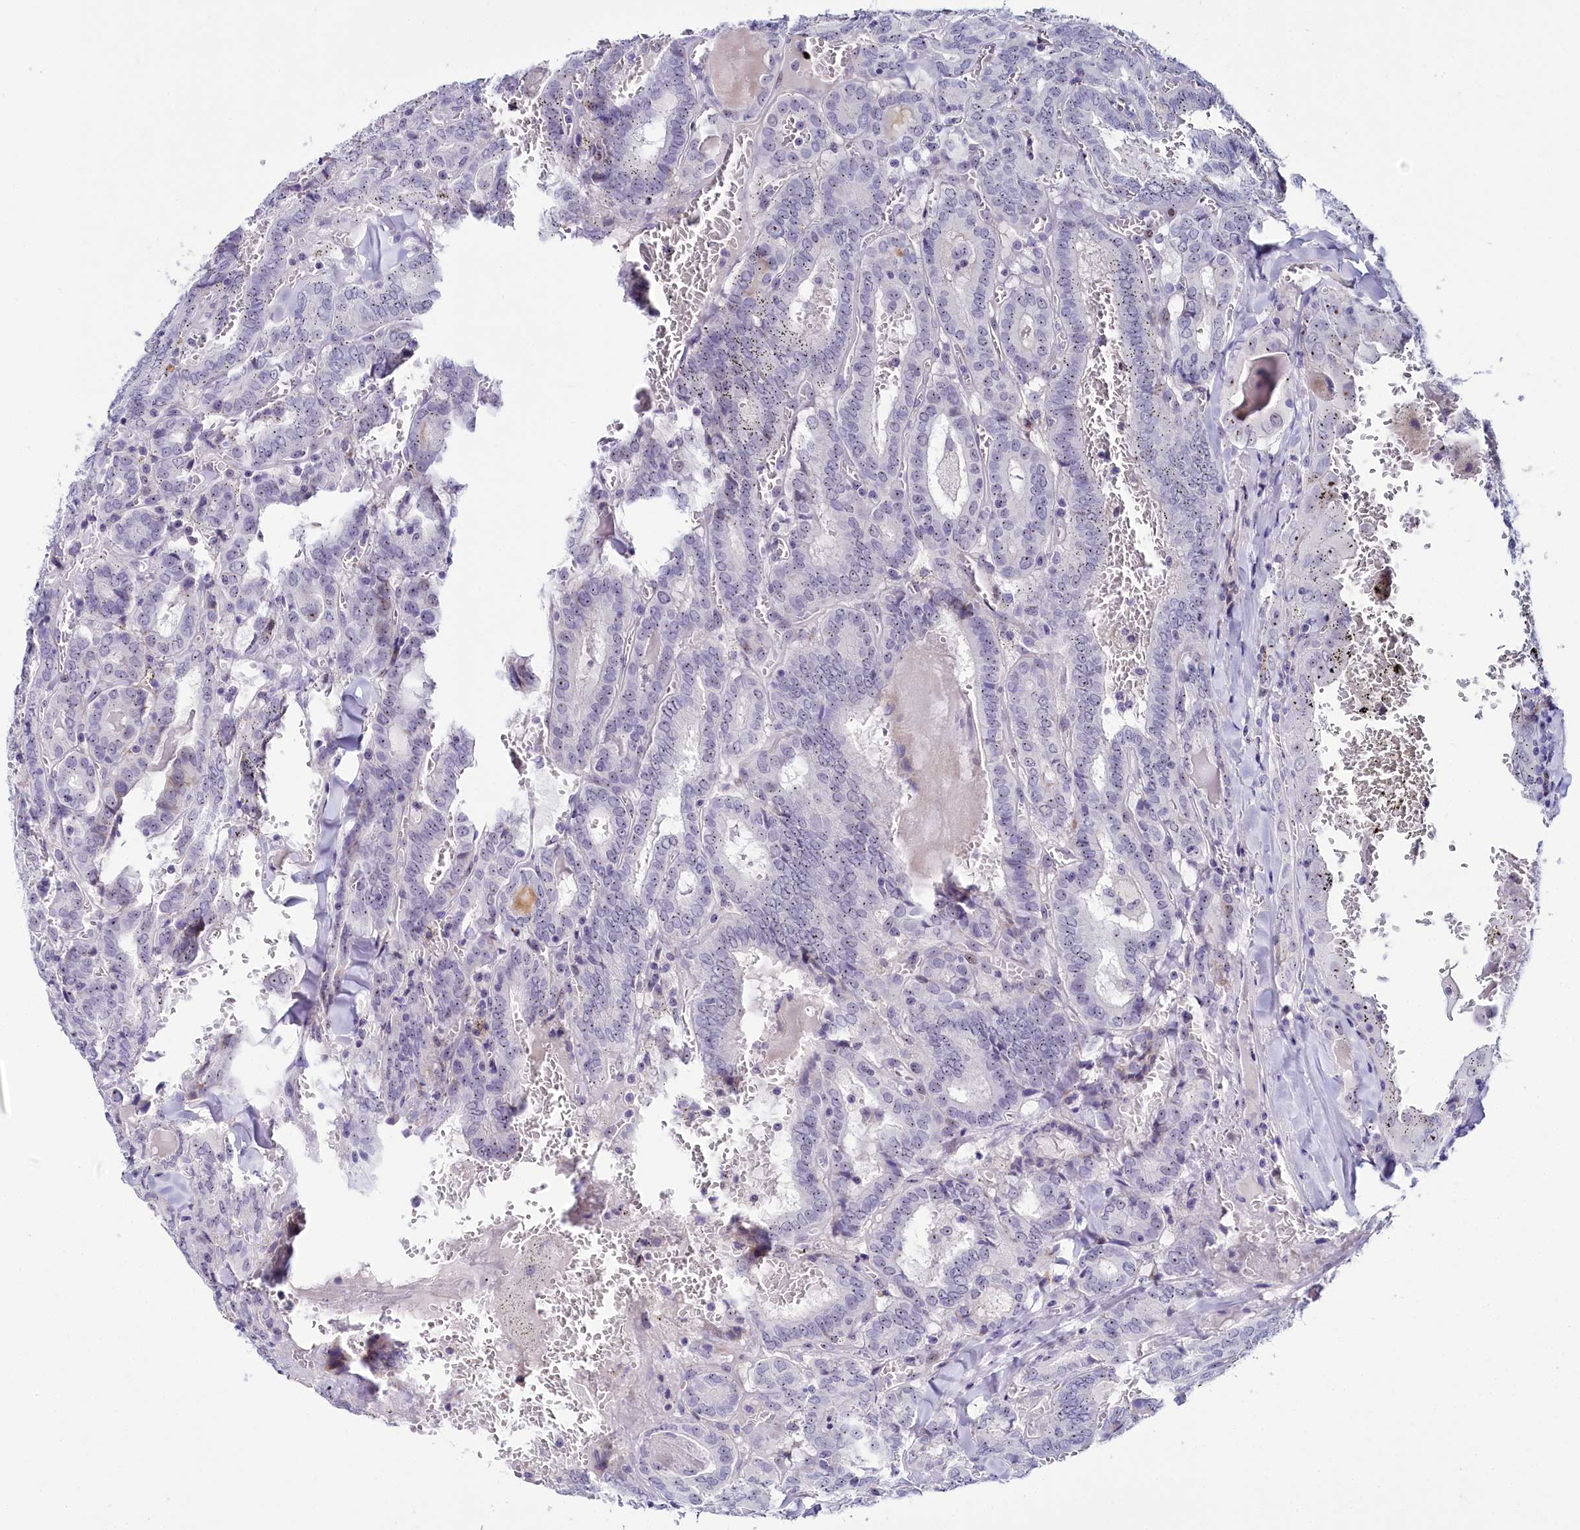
{"staining": {"intensity": "negative", "quantity": "none", "location": "none"}, "tissue": "thyroid cancer", "cell_type": "Tumor cells", "image_type": "cancer", "snomed": [{"axis": "morphology", "description": "Papillary adenocarcinoma, NOS"}, {"axis": "topography", "description": "Thyroid gland"}], "caption": "There is no significant expression in tumor cells of thyroid cancer (papillary adenocarcinoma).", "gene": "TCOF1", "patient": {"sex": "female", "age": 72}}